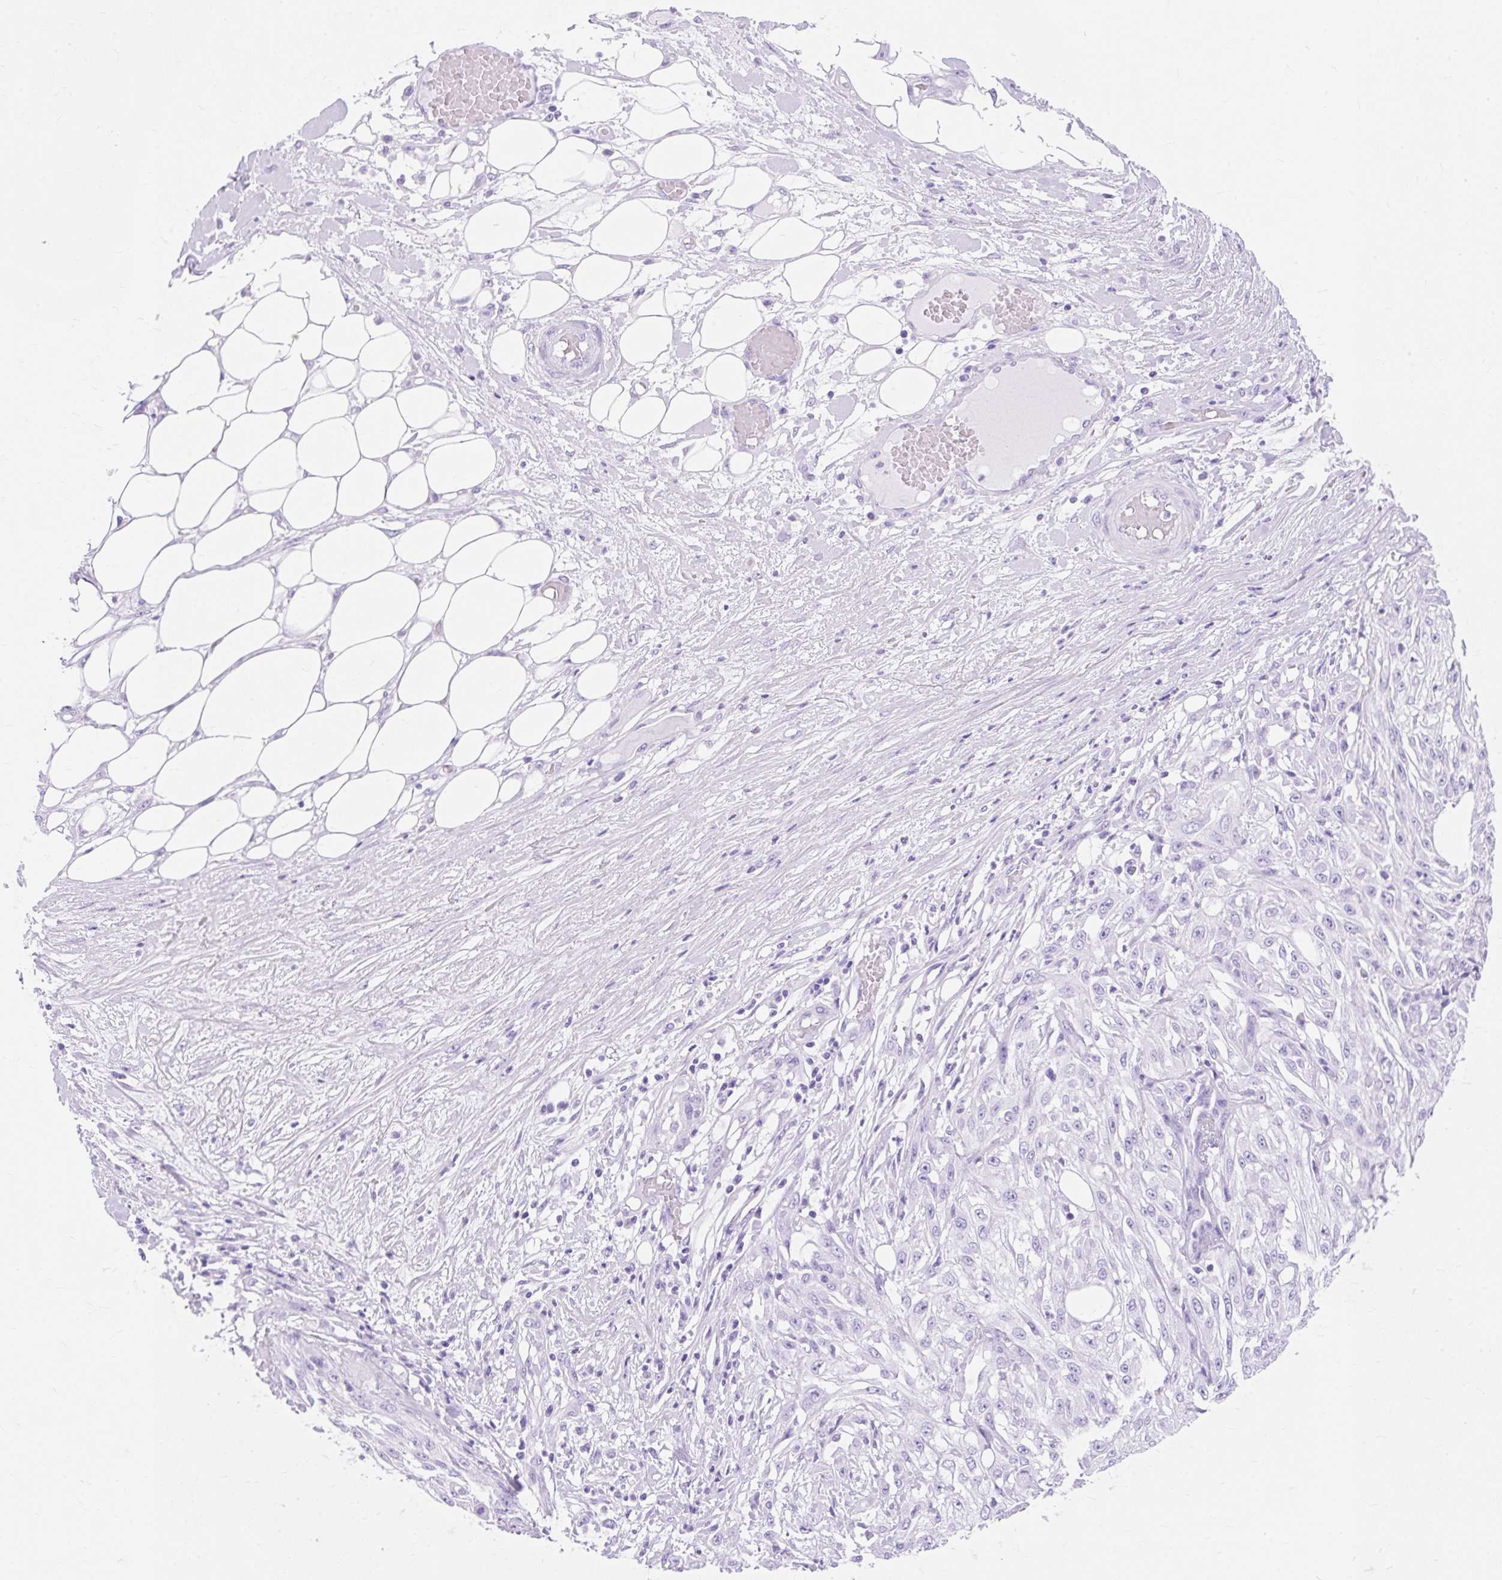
{"staining": {"intensity": "negative", "quantity": "none", "location": "none"}, "tissue": "skin cancer", "cell_type": "Tumor cells", "image_type": "cancer", "snomed": [{"axis": "morphology", "description": "Squamous cell carcinoma, NOS"}, {"axis": "morphology", "description": "Squamous cell carcinoma, metastatic, NOS"}, {"axis": "topography", "description": "Skin"}, {"axis": "topography", "description": "Lymph node"}], "caption": "DAB immunohistochemical staining of human skin cancer demonstrates no significant expression in tumor cells.", "gene": "MBP", "patient": {"sex": "male", "age": 75}}